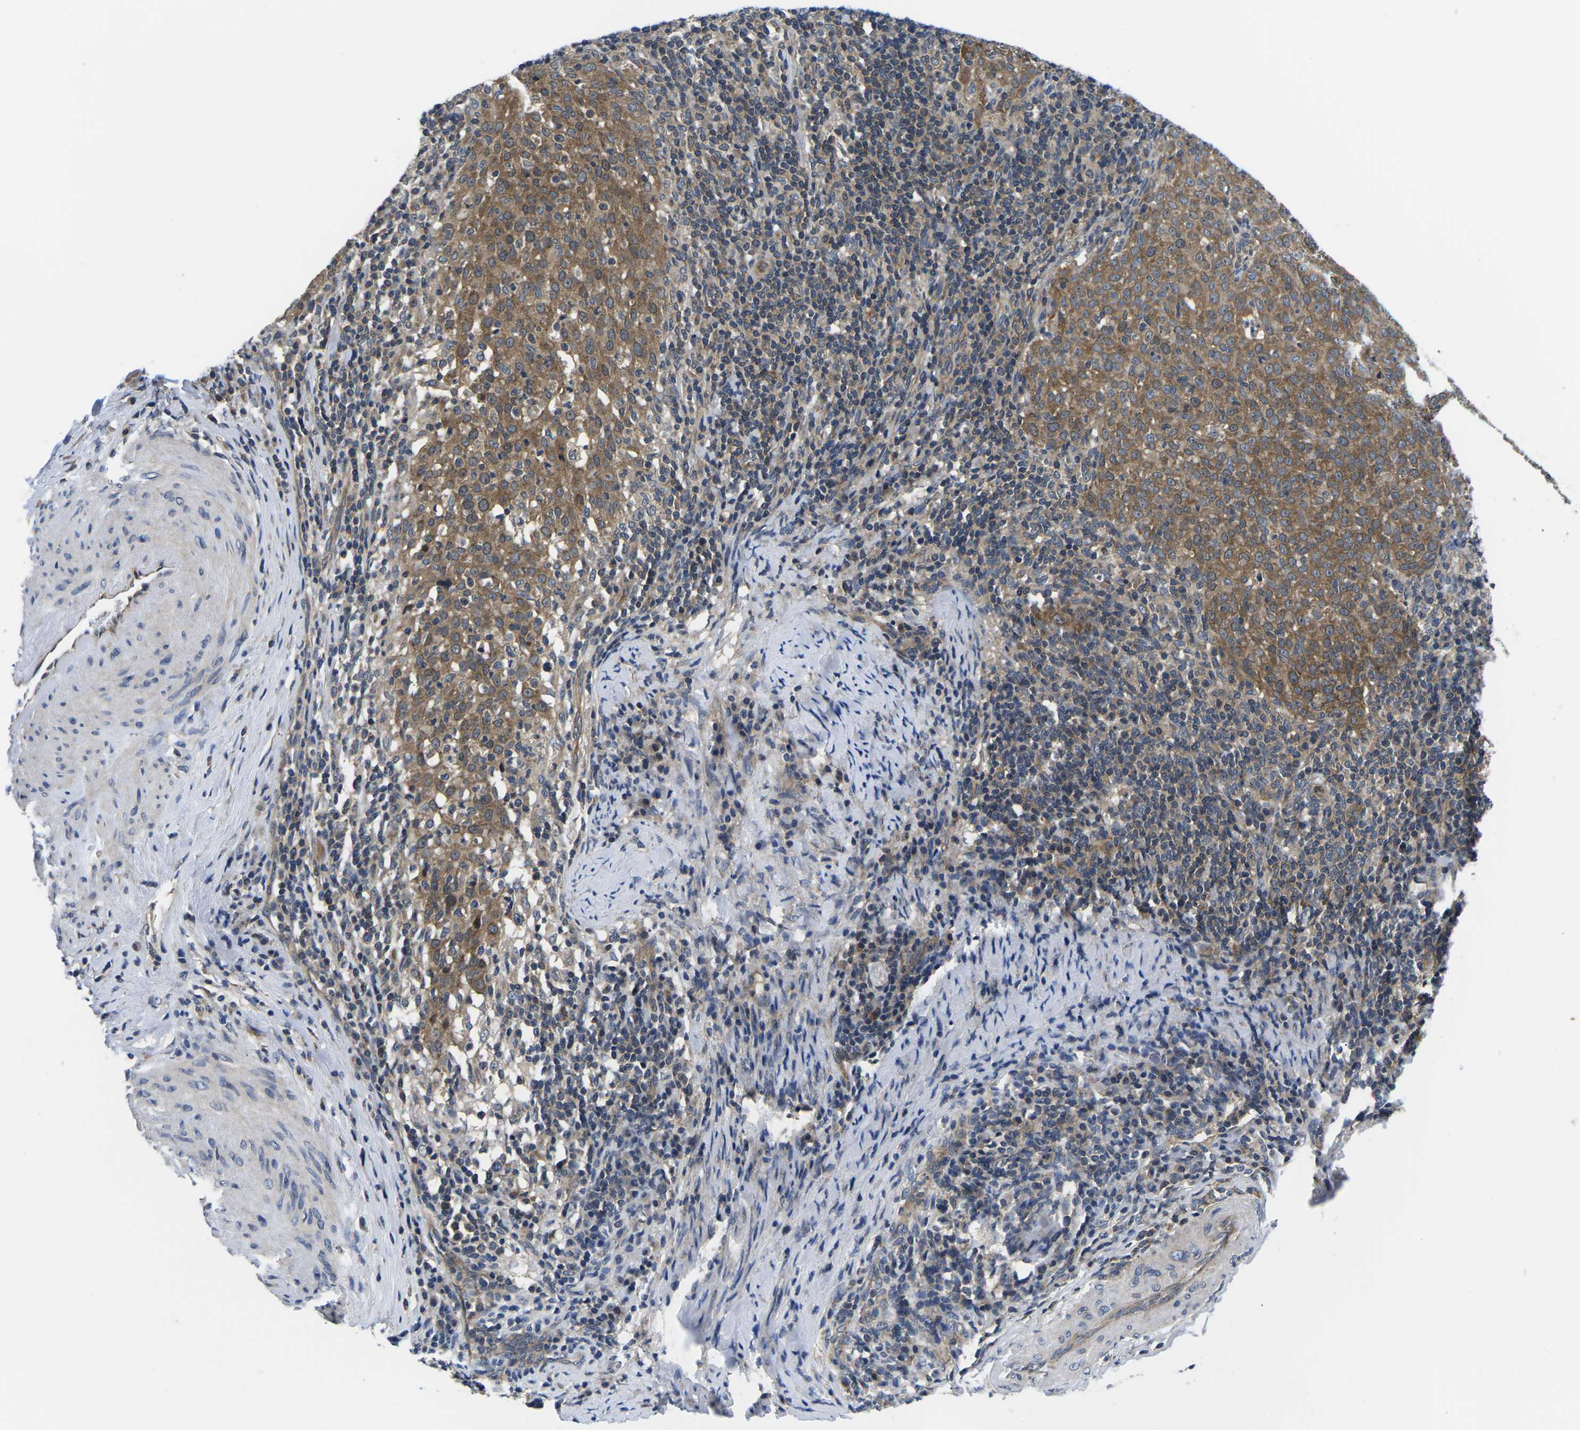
{"staining": {"intensity": "moderate", "quantity": ">75%", "location": "cytoplasmic/membranous"}, "tissue": "cervical cancer", "cell_type": "Tumor cells", "image_type": "cancer", "snomed": [{"axis": "morphology", "description": "Squamous cell carcinoma, NOS"}, {"axis": "topography", "description": "Cervix"}], "caption": "Human cervical cancer (squamous cell carcinoma) stained with a protein marker displays moderate staining in tumor cells.", "gene": "GSK3B", "patient": {"sex": "female", "age": 51}}